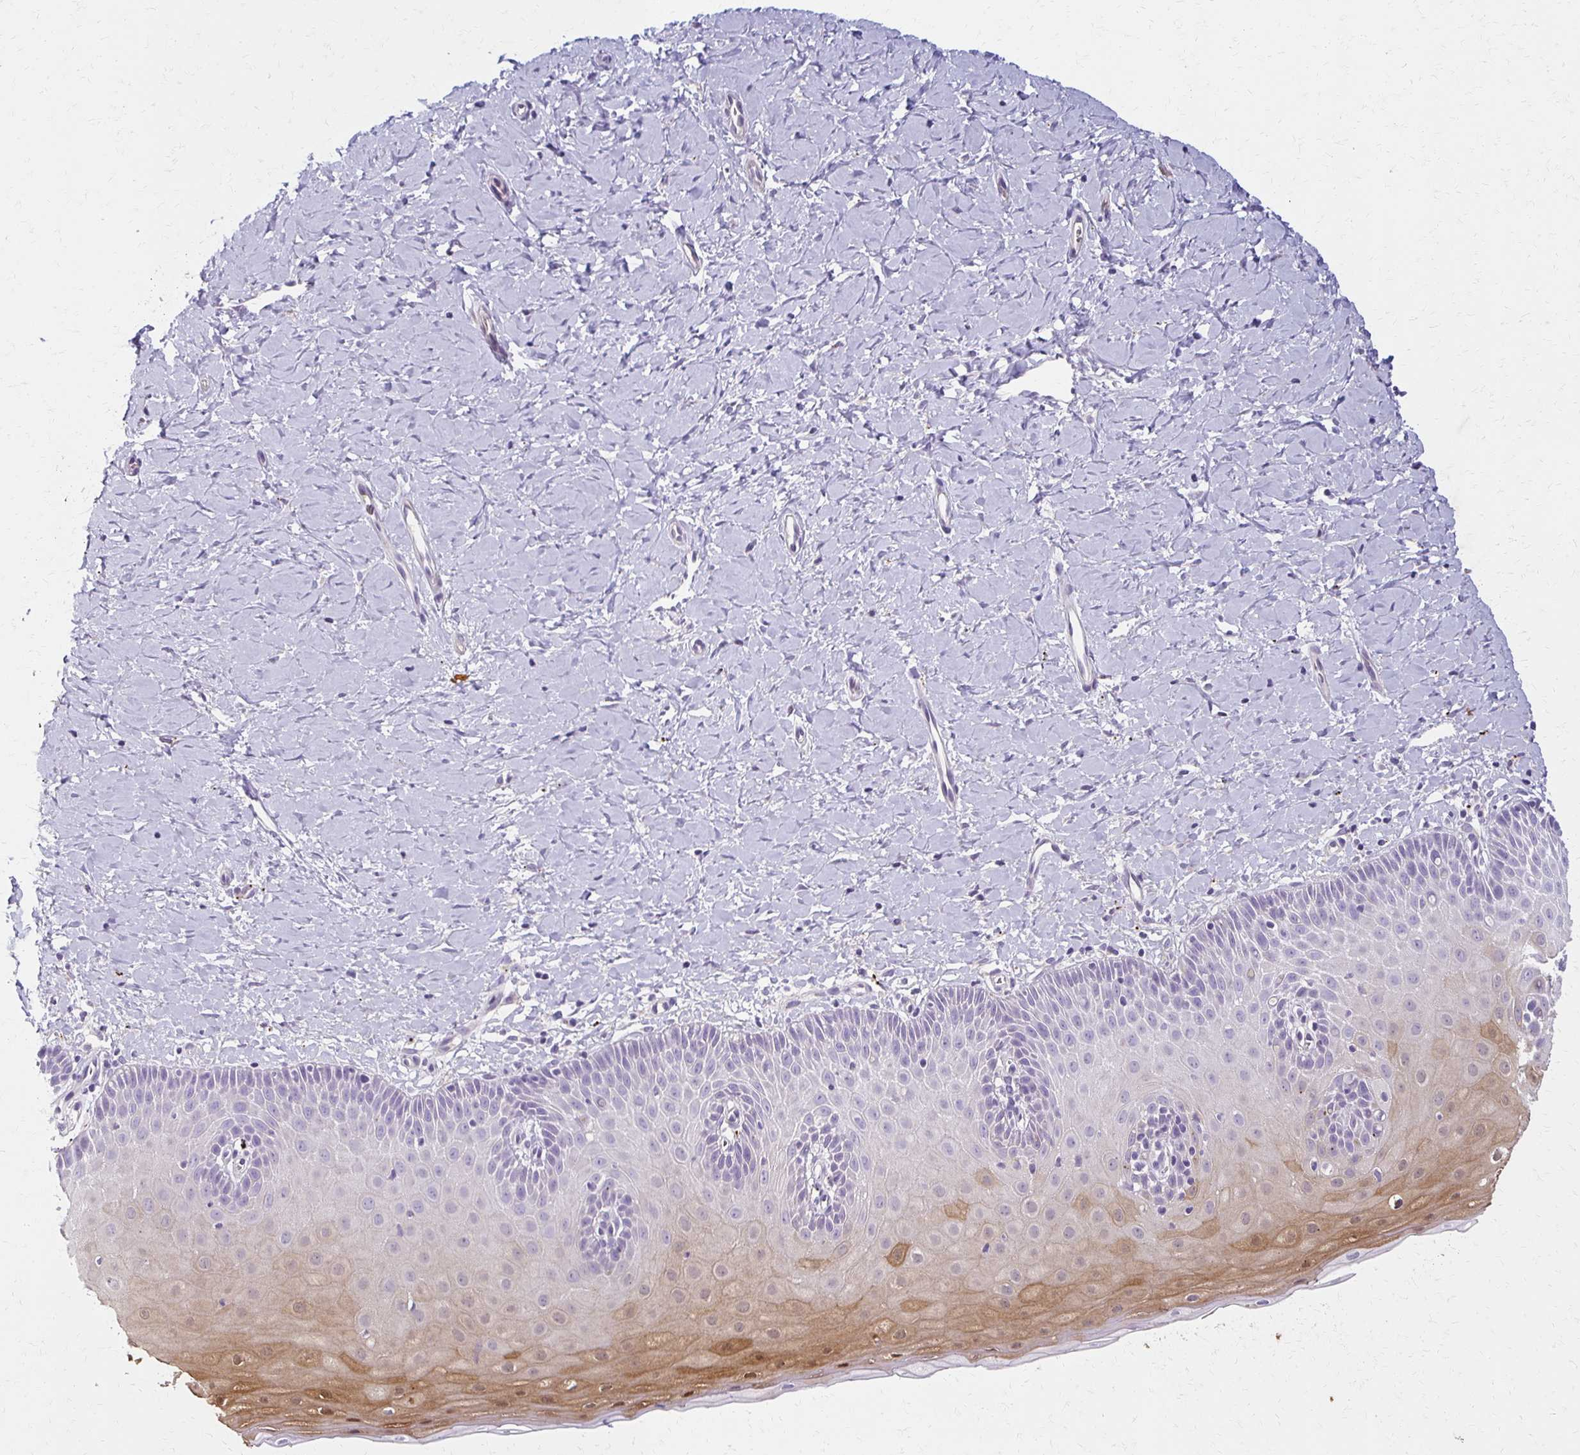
{"staining": {"intensity": "moderate", "quantity": "<25%", "location": "cytoplasmic/membranous,nuclear"}, "tissue": "cervix", "cell_type": "Squamous epithelial cells", "image_type": "normal", "snomed": [{"axis": "morphology", "description": "Normal tissue, NOS"}, {"axis": "topography", "description": "Cervix"}], "caption": "Cervix stained with DAB (3,3'-diaminobenzidine) immunohistochemistry exhibits low levels of moderate cytoplasmic/membranous,nuclear staining in about <25% of squamous epithelial cells. The staining was performed using DAB (3,3'-diaminobenzidine) to visualize the protein expression in brown, while the nuclei were stained in blue with hematoxylin (Magnification: 20x).", "gene": "BBS12", "patient": {"sex": "female", "age": 37}}